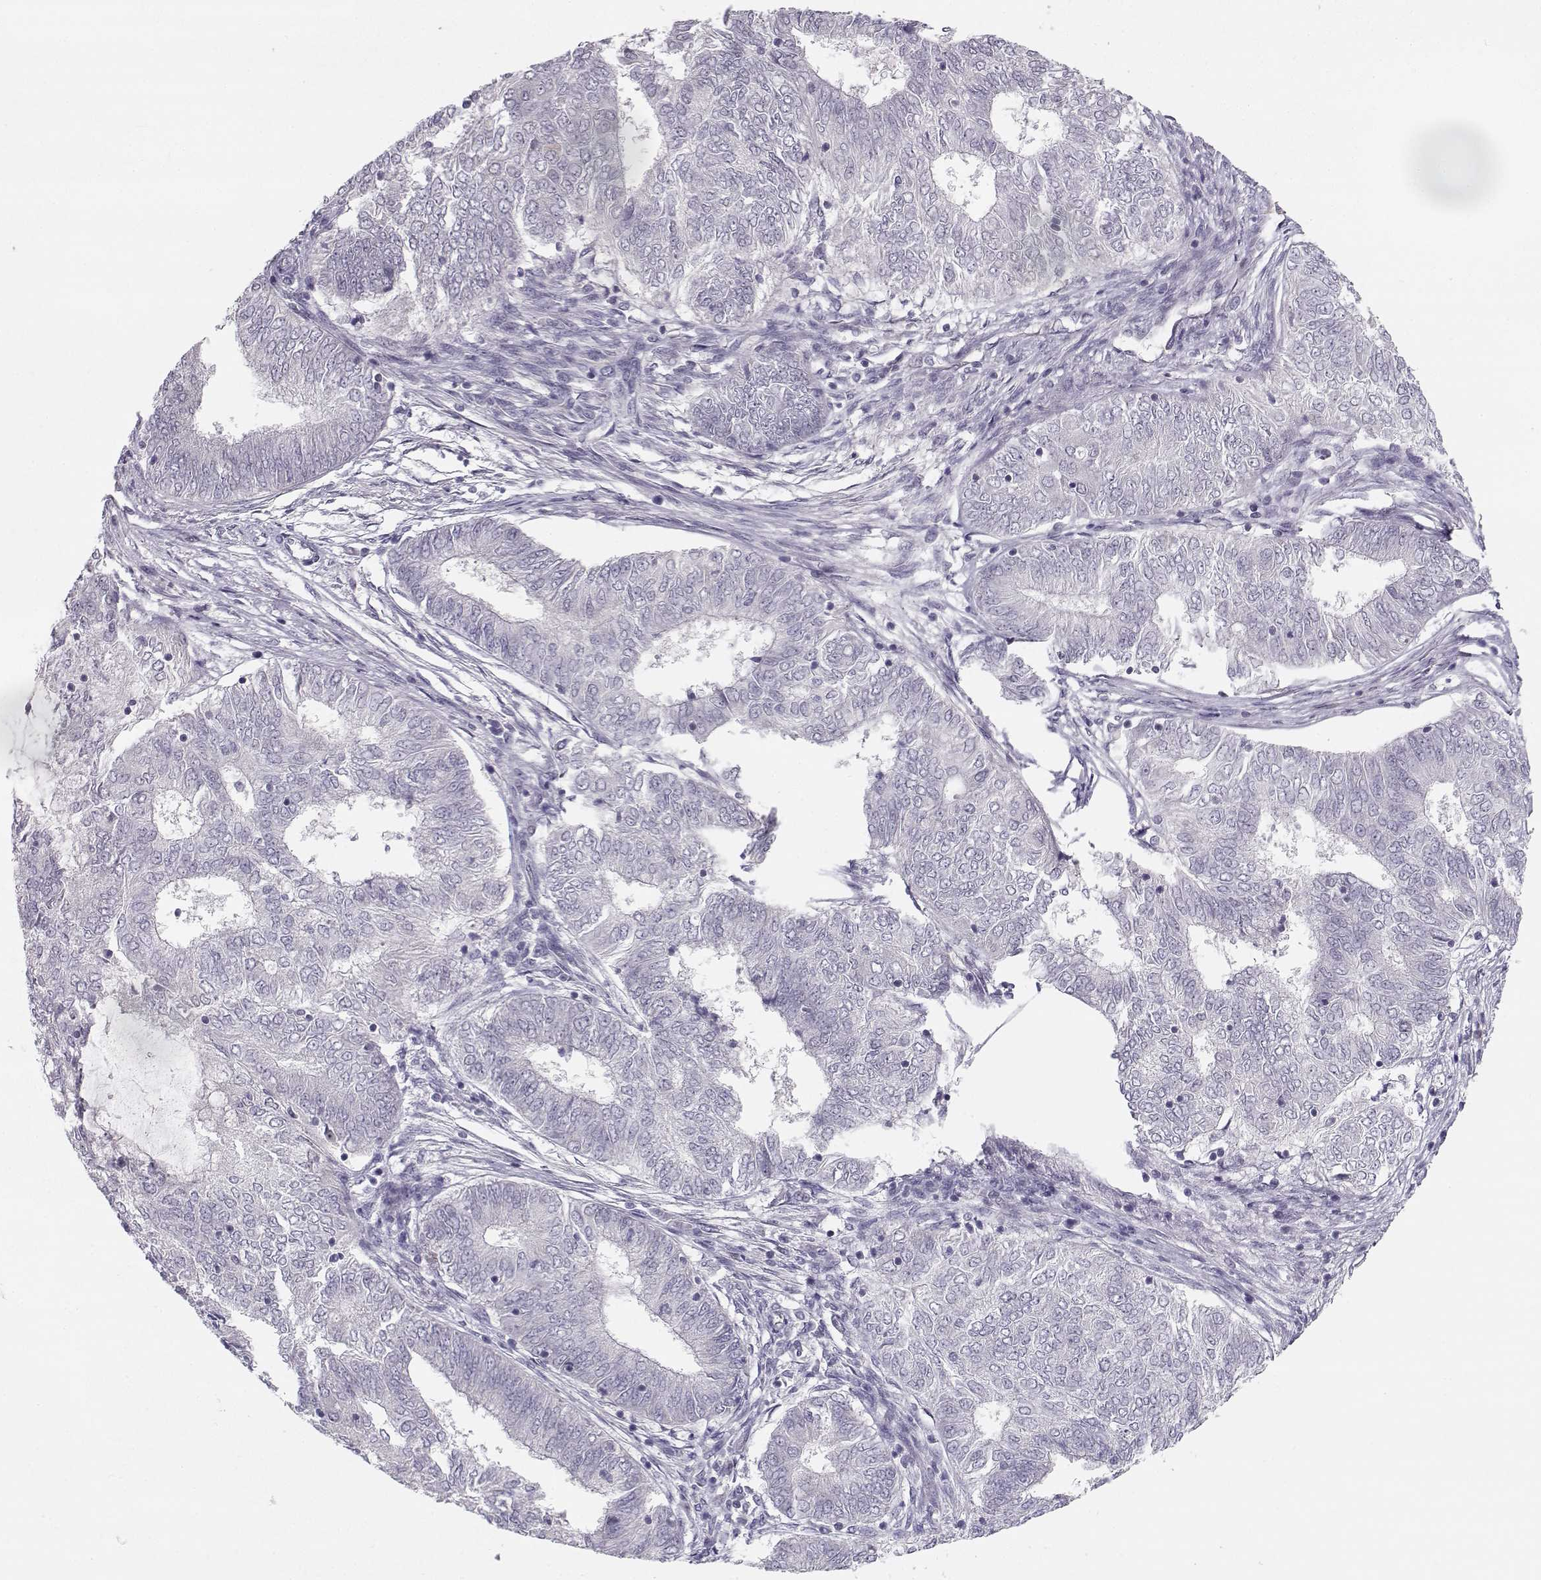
{"staining": {"intensity": "negative", "quantity": "none", "location": "none"}, "tissue": "endometrial cancer", "cell_type": "Tumor cells", "image_type": "cancer", "snomed": [{"axis": "morphology", "description": "Adenocarcinoma, NOS"}, {"axis": "topography", "description": "Endometrium"}], "caption": "Immunohistochemical staining of human endometrial cancer reveals no significant positivity in tumor cells. Nuclei are stained in blue.", "gene": "DDX25", "patient": {"sex": "female", "age": 62}}